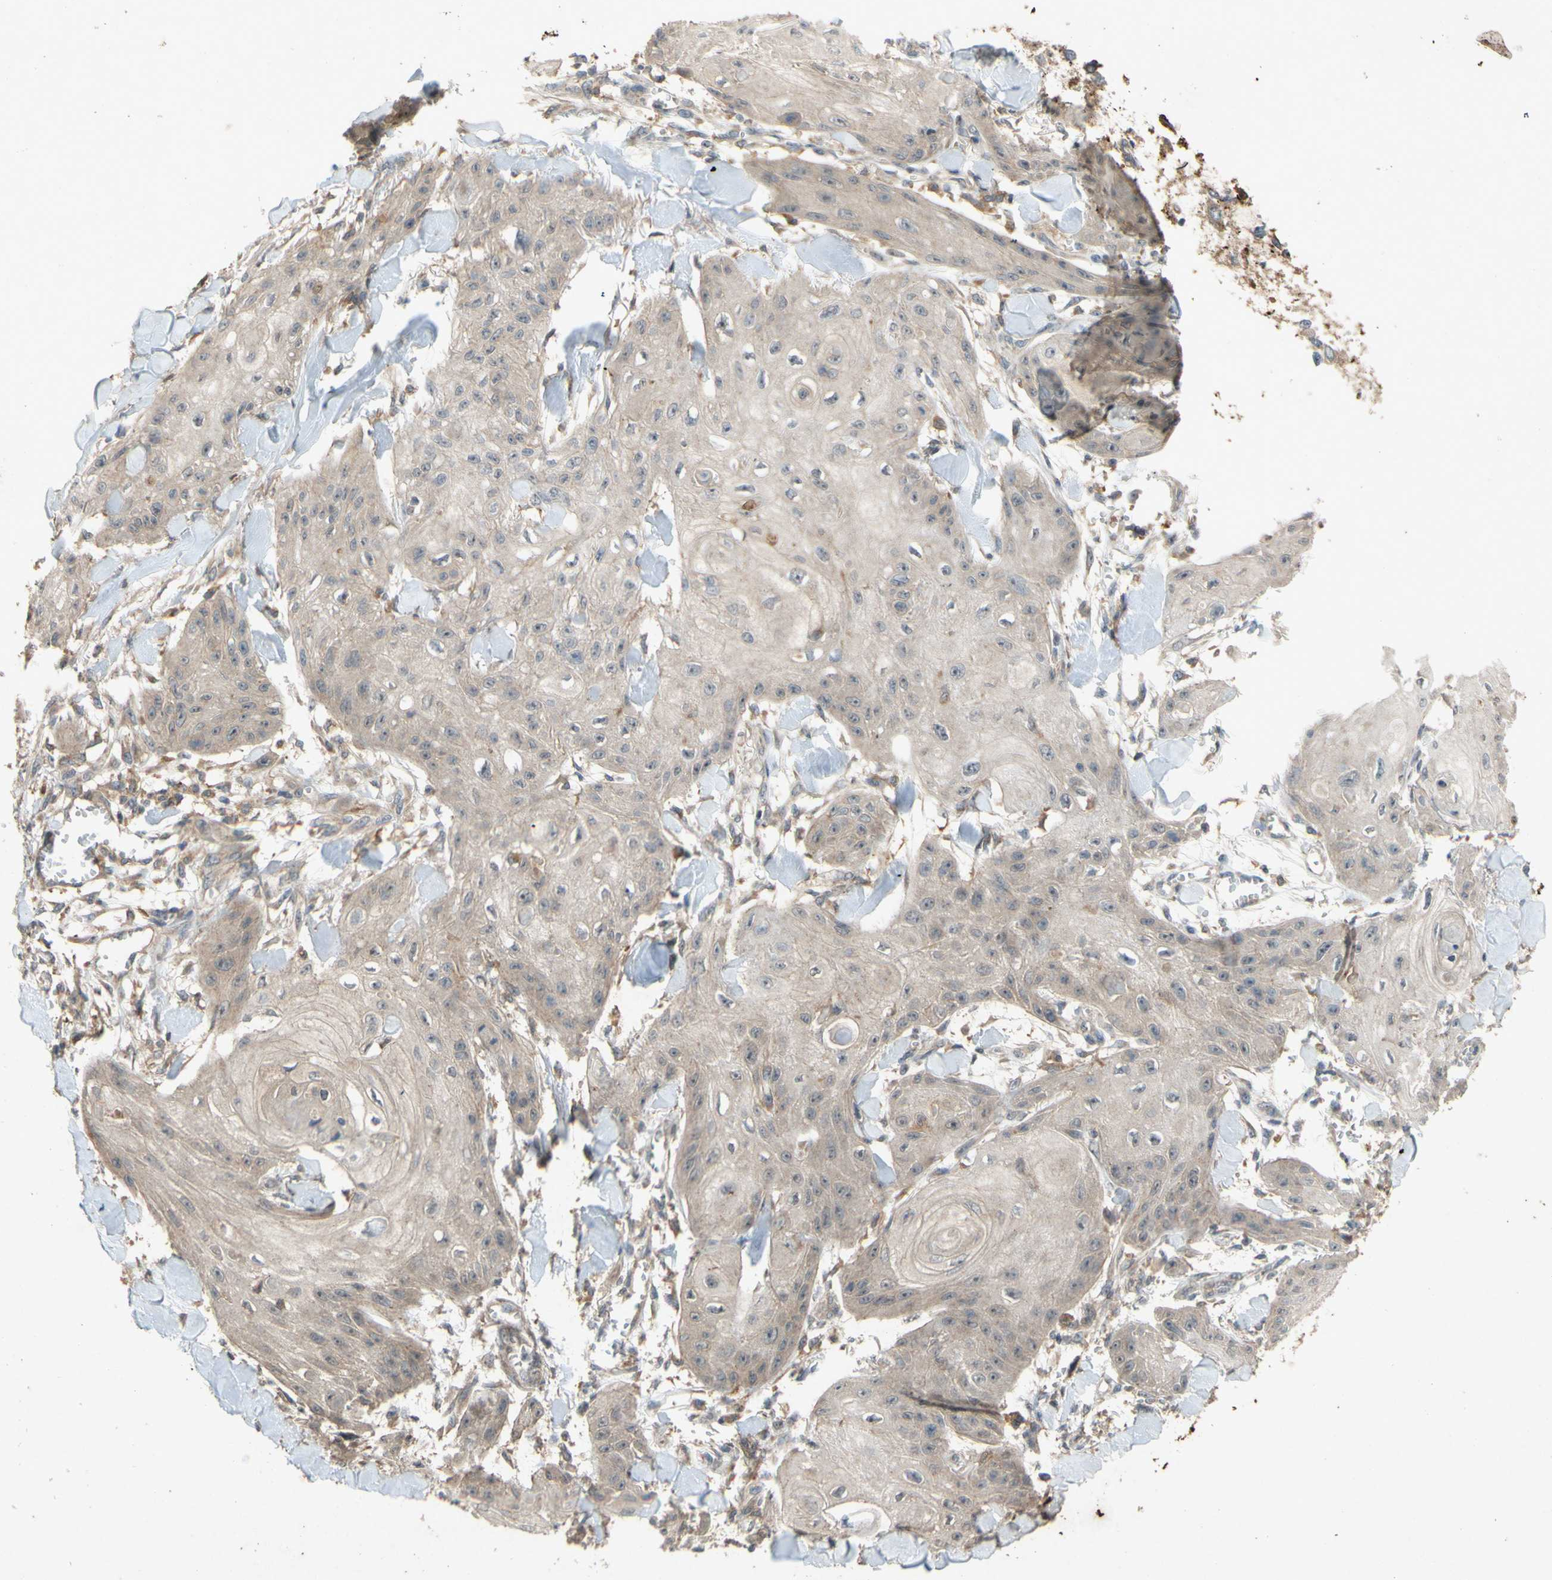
{"staining": {"intensity": "negative", "quantity": "none", "location": "none"}, "tissue": "skin cancer", "cell_type": "Tumor cells", "image_type": "cancer", "snomed": [{"axis": "morphology", "description": "Squamous cell carcinoma, NOS"}, {"axis": "topography", "description": "Skin"}], "caption": "Tumor cells show no significant protein positivity in skin cancer (squamous cell carcinoma).", "gene": "ATP6V1F", "patient": {"sex": "male", "age": 74}}